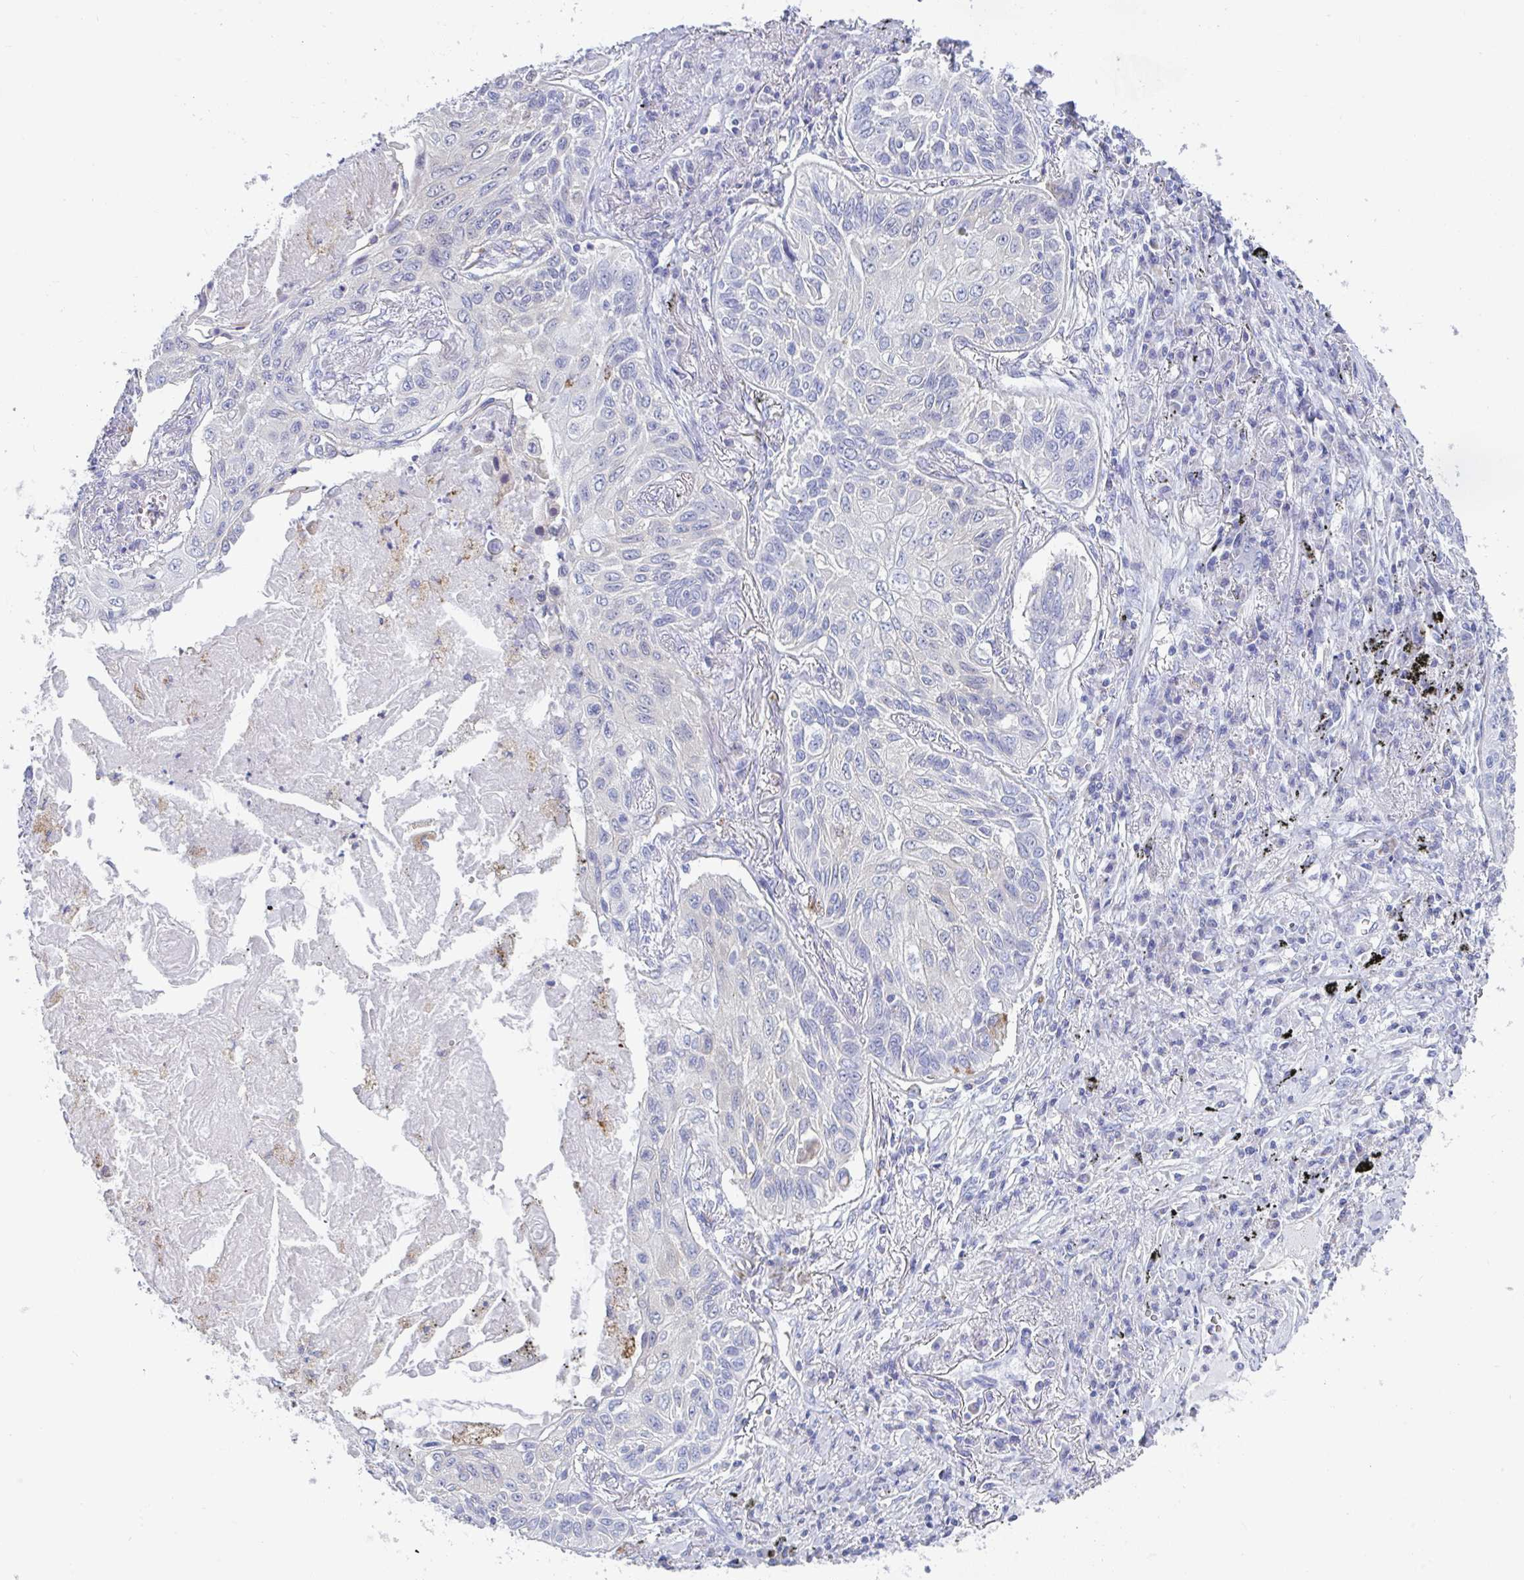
{"staining": {"intensity": "negative", "quantity": "none", "location": "none"}, "tissue": "lung cancer", "cell_type": "Tumor cells", "image_type": "cancer", "snomed": [{"axis": "morphology", "description": "Squamous cell carcinoma, NOS"}, {"axis": "topography", "description": "Lung"}], "caption": "Squamous cell carcinoma (lung) stained for a protein using immunohistochemistry shows no staining tumor cells.", "gene": "MGAM2", "patient": {"sex": "male", "age": 75}}